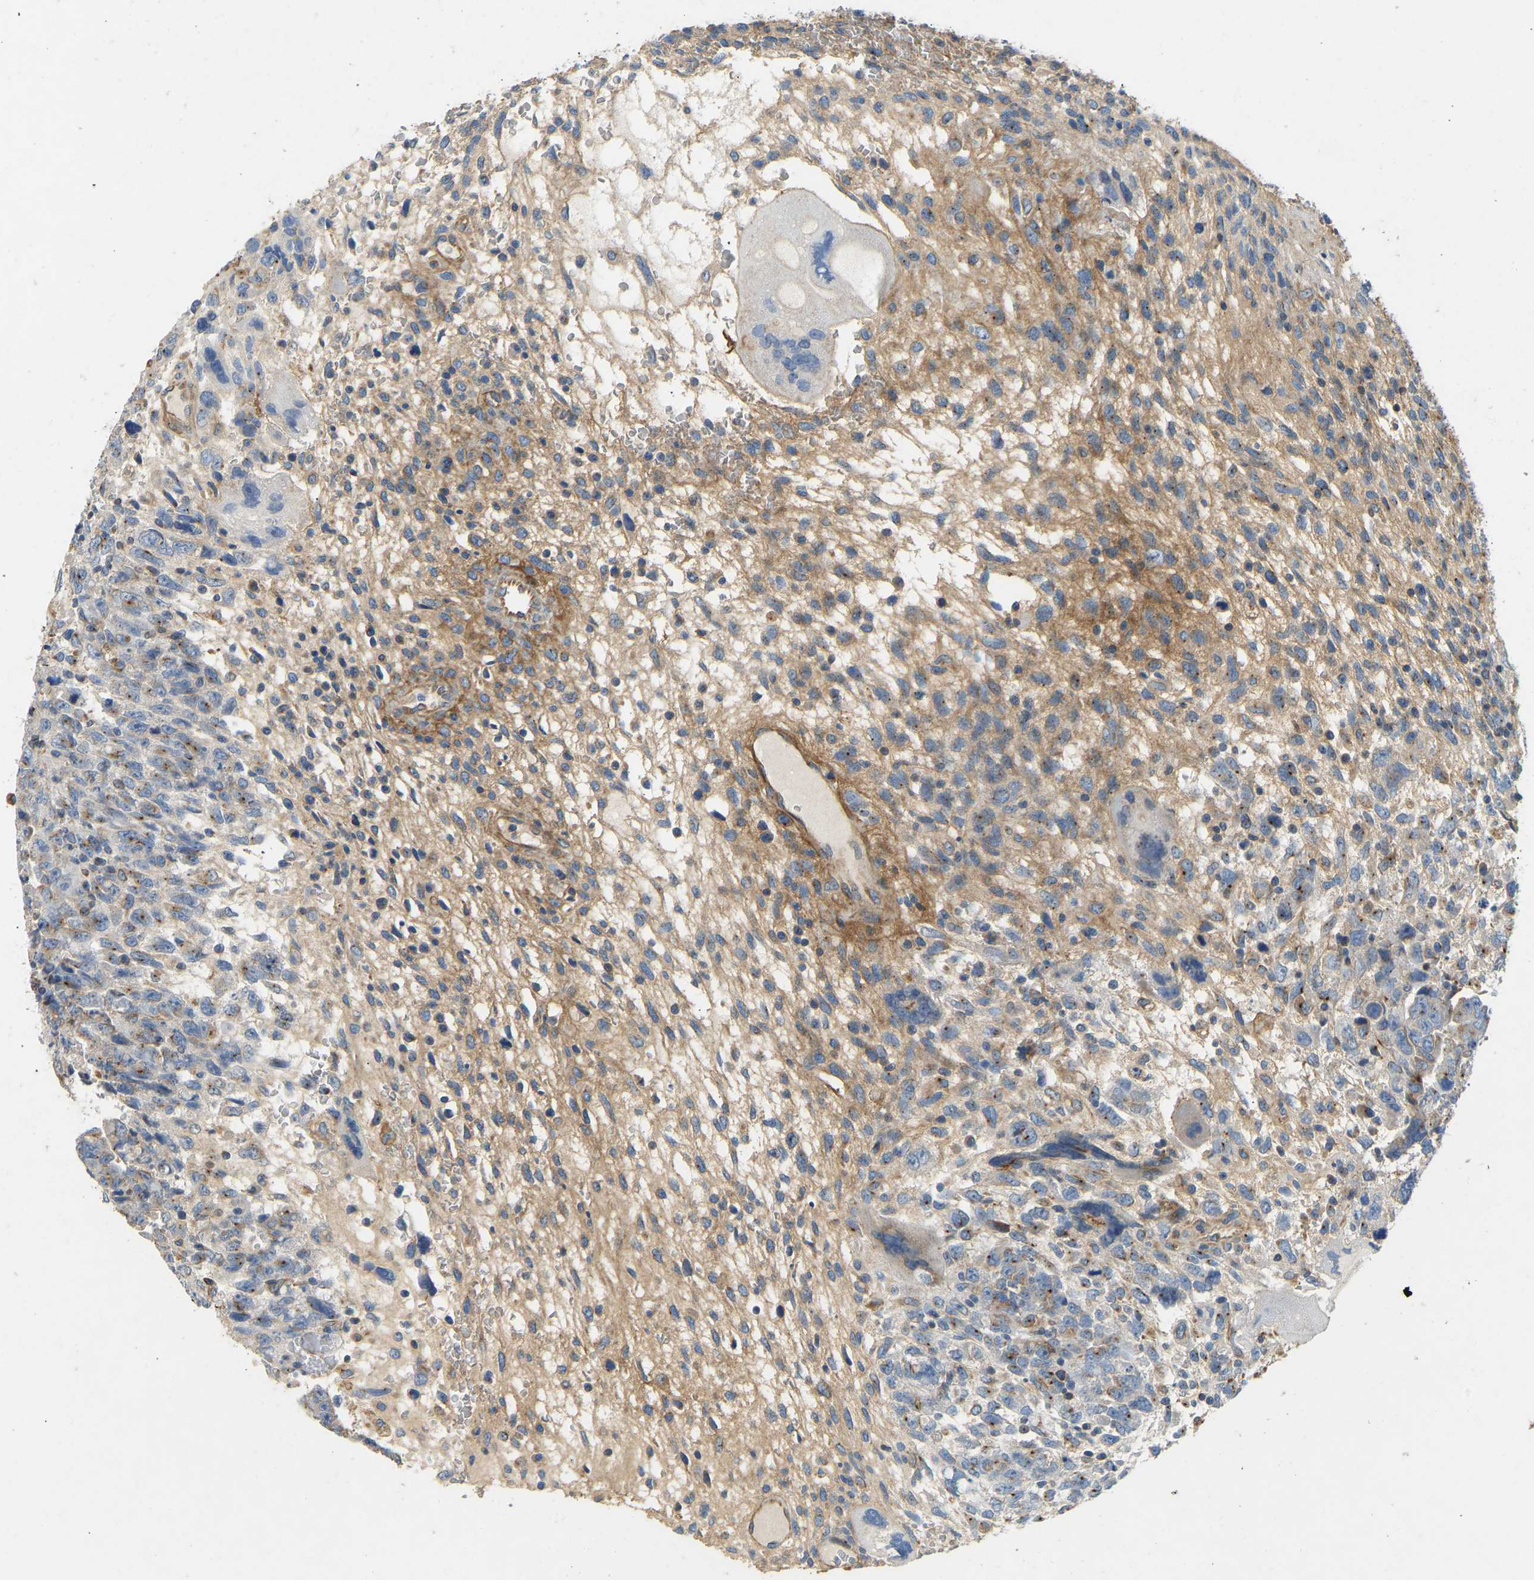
{"staining": {"intensity": "moderate", "quantity": "25%-75%", "location": "cytoplasmic/membranous"}, "tissue": "testis cancer", "cell_type": "Tumor cells", "image_type": "cancer", "snomed": [{"axis": "morphology", "description": "Carcinoma, Embryonal, NOS"}, {"axis": "topography", "description": "Testis"}], "caption": "Immunohistochemistry (IHC) photomicrograph of testis embryonal carcinoma stained for a protein (brown), which exhibits medium levels of moderate cytoplasmic/membranous positivity in about 25%-75% of tumor cells.", "gene": "TECTA", "patient": {"sex": "male", "age": 28}}